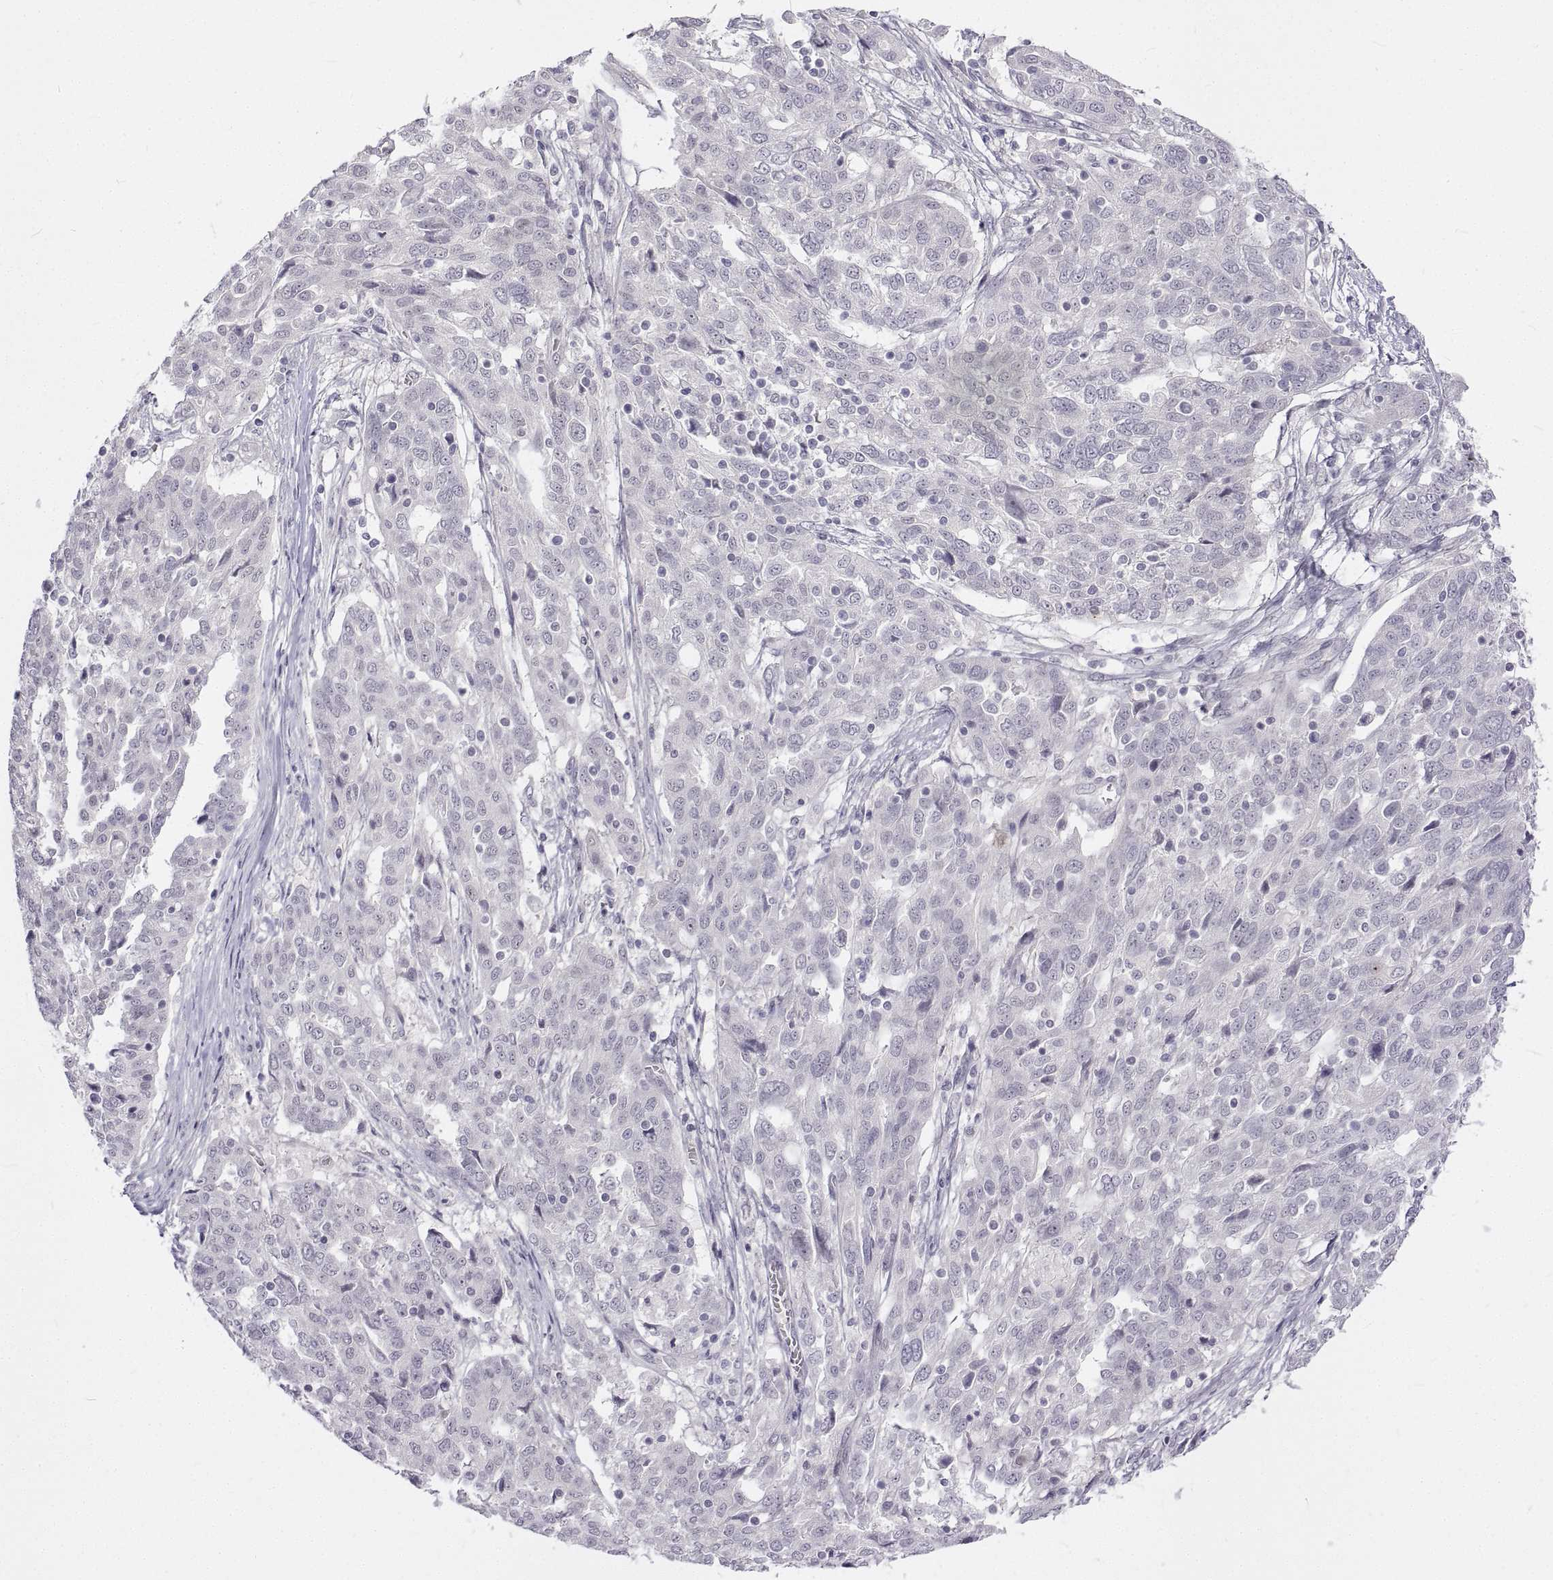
{"staining": {"intensity": "negative", "quantity": "none", "location": "none"}, "tissue": "ovarian cancer", "cell_type": "Tumor cells", "image_type": "cancer", "snomed": [{"axis": "morphology", "description": "Cystadenocarcinoma, serous, NOS"}, {"axis": "topography", "description": "Ovary"}], "caption": "Tumor cells are negative for protein expression in human serous cystadenocarcinoma (ovarian).", "gene": "ANO2", "patient": {"sex": "female", "age": 67}}